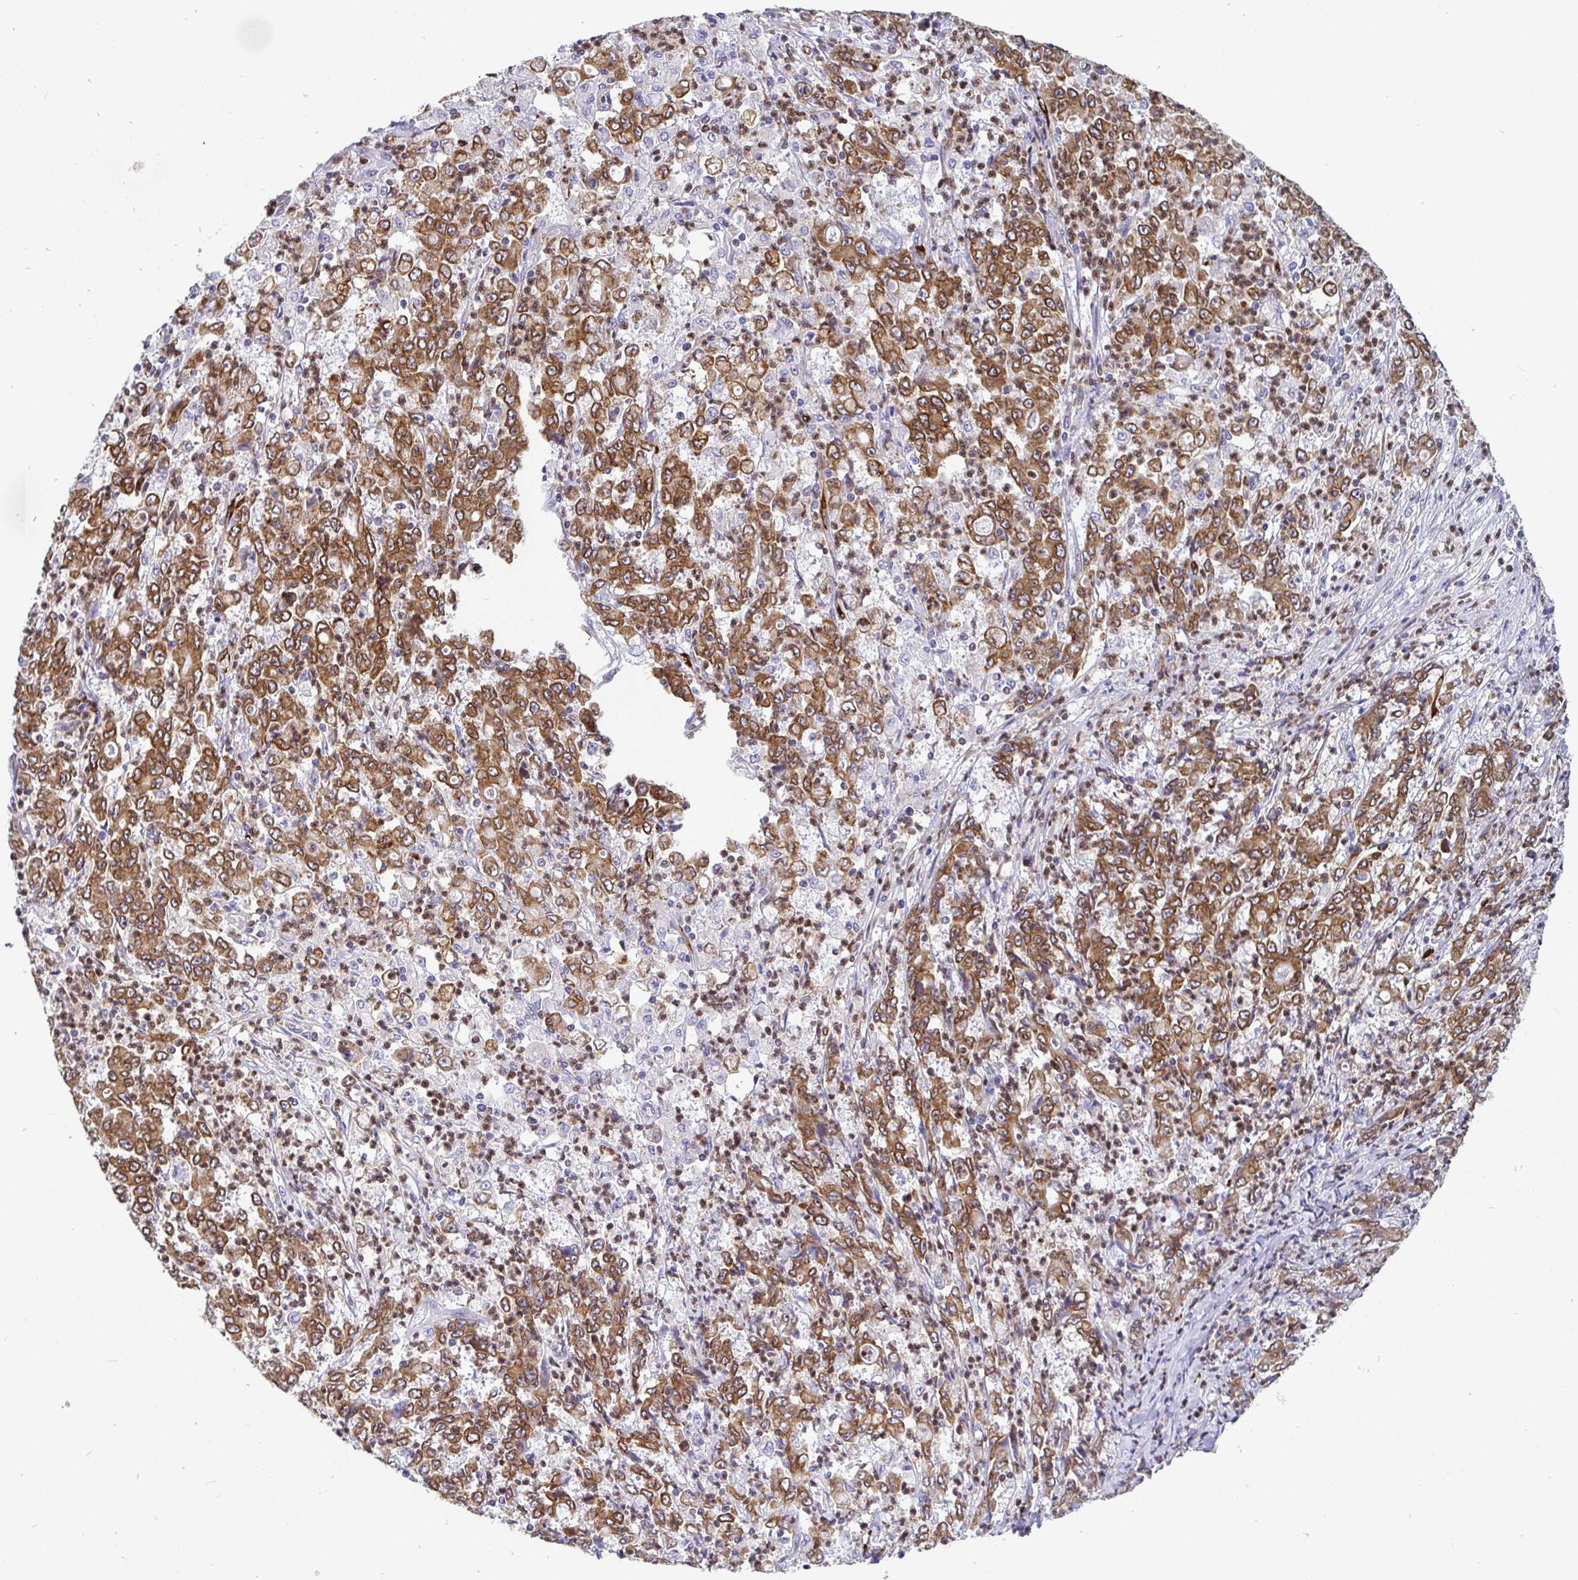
{"staining": {"intensity": "moderate", "quantity": ">75%", "location": "cytoplasmic/membranous"}, "tissue": "stomach cancer", "cell_type": "Tumor cells", "image_type": "cancer", "snomed": [{"axis": "morphology", "description": "Adenocarcinoma, NOS"}, {"axis": "topography", "description": "Stomach, lower"}], "caption": "Tumor cells display moderate cytoplasmic/membranous positivity in approximately >75% of cells in stomach cancer (adenocarcinoma).", "gene": "TP53I11", "patient": {"sex": "female", "age": 71}}